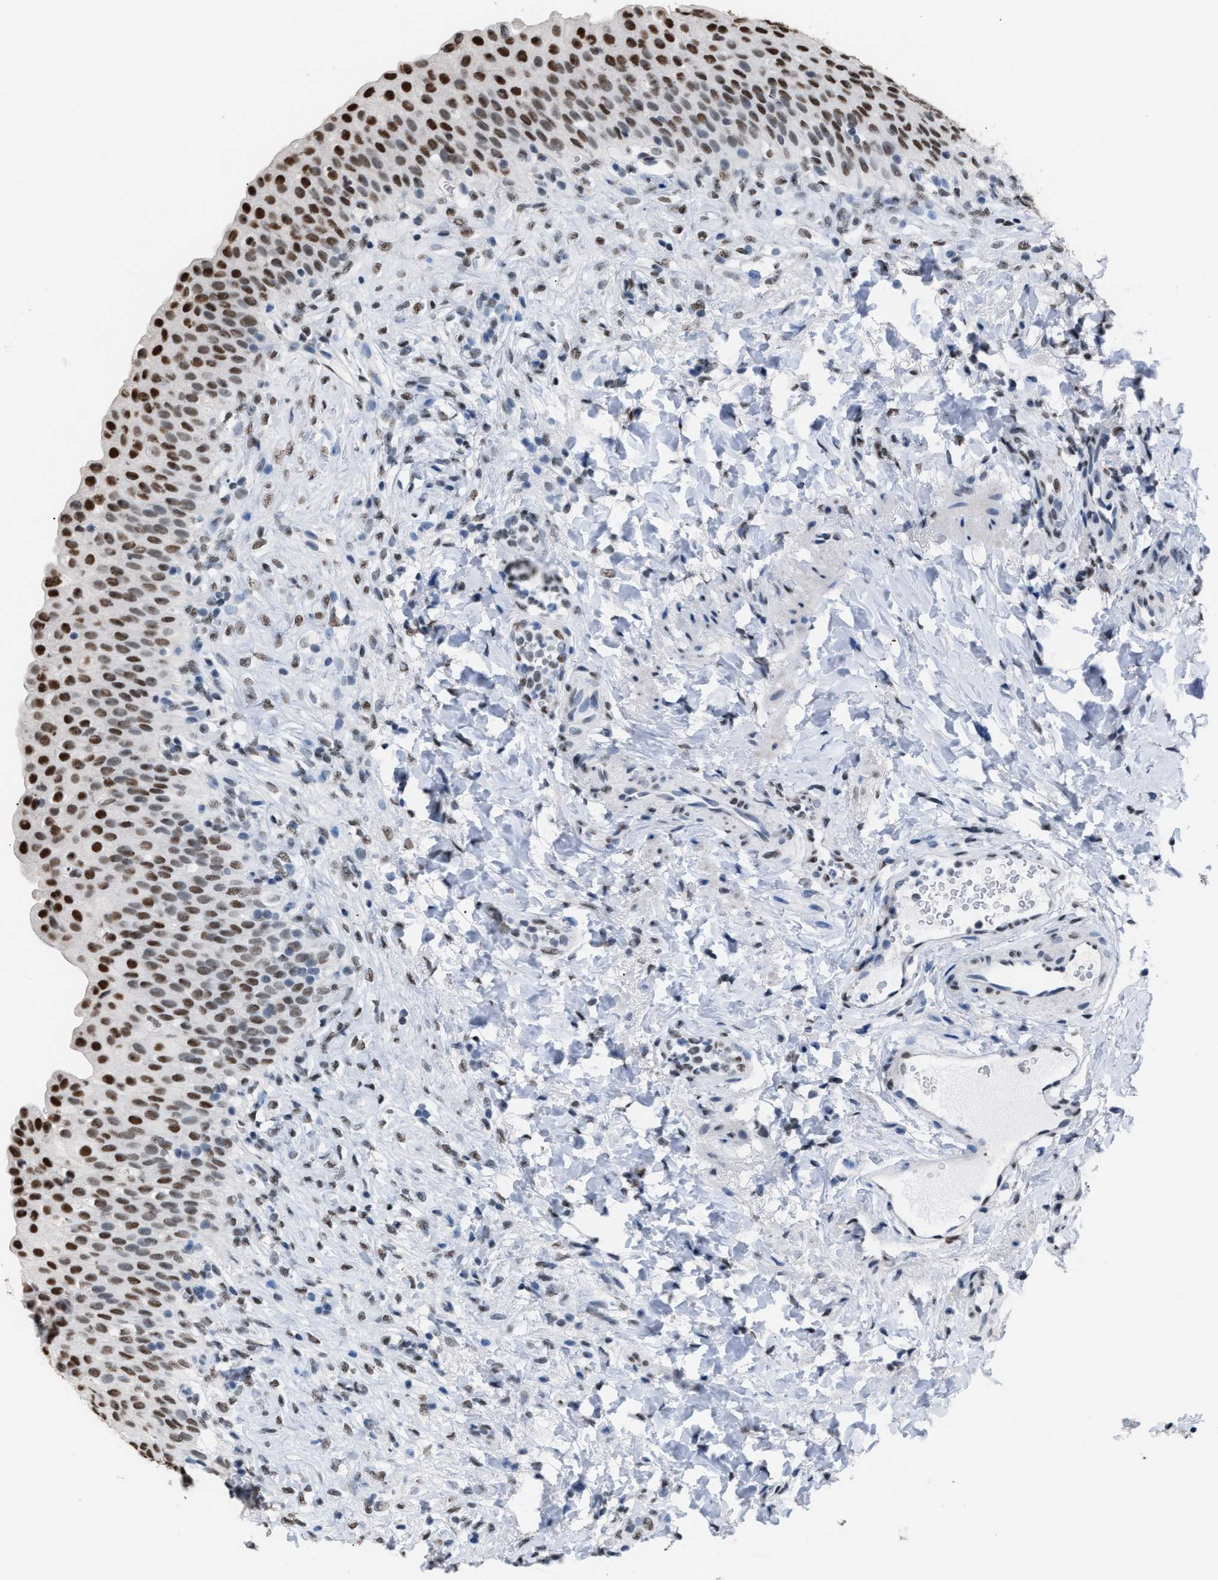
{"staining": {"intensity": "strong", "quantity": ">75%", "location": "nuclear"}, "tissue": "urinary bladder", "cell_type": "Urothelial cells", "image_type": "normal", "snomed": [{"axis": "morphology", "description": "Urothelial carcinoma, High grade"}, {"axis": "topography", "description": "Urinary bladder"}], "caption": "Urinary bladder stained for a protein reveals strong nuclear positivity in urothelial cells.", "gene": "CCAR2", "patient": {"sex": "male", "age": 46}}